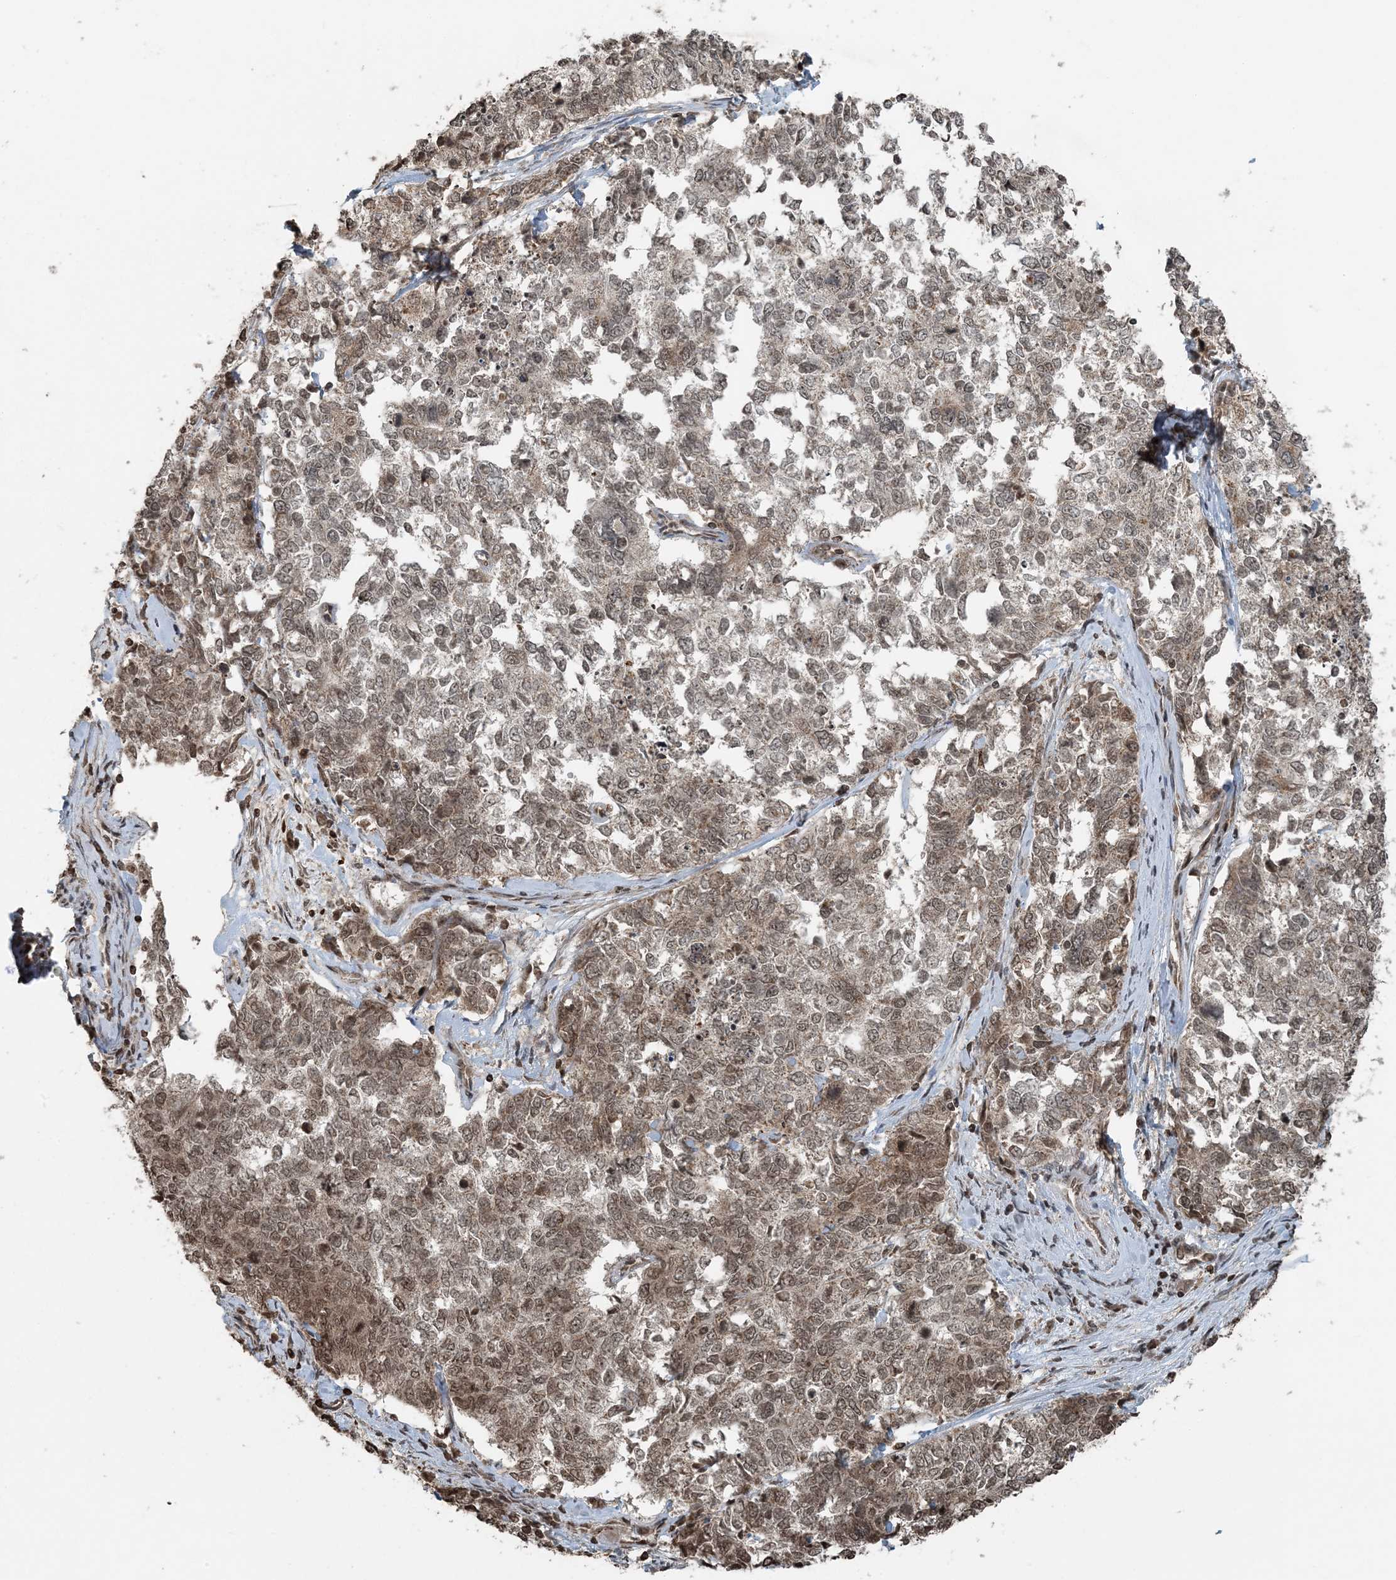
{"staining": {"intensity": "moderate", "quantity": ">75%", "location": "nuclear"}, "tissue": "cervical cancer", "cell_type": "Tumor cells", "image_type": "cancer", "snomed": [{"axis": "morphology", "description": "Squamous cell carcinoma, NOS"}, {"axis": "topography", "description": "Cervix"}], "caption": "A high-resolution histopathology image shows IHC staining of cervical squamous cell carcinoma, which shows moderate nuclear positivity in about >75% of tumor cells. (Stains: DAB in brown, nuclei in blue, Microscopy: brightfield microscopy at high magnification).", "gene": "ZFAND2B", "patient": {"sex": "female", "age": 63}}